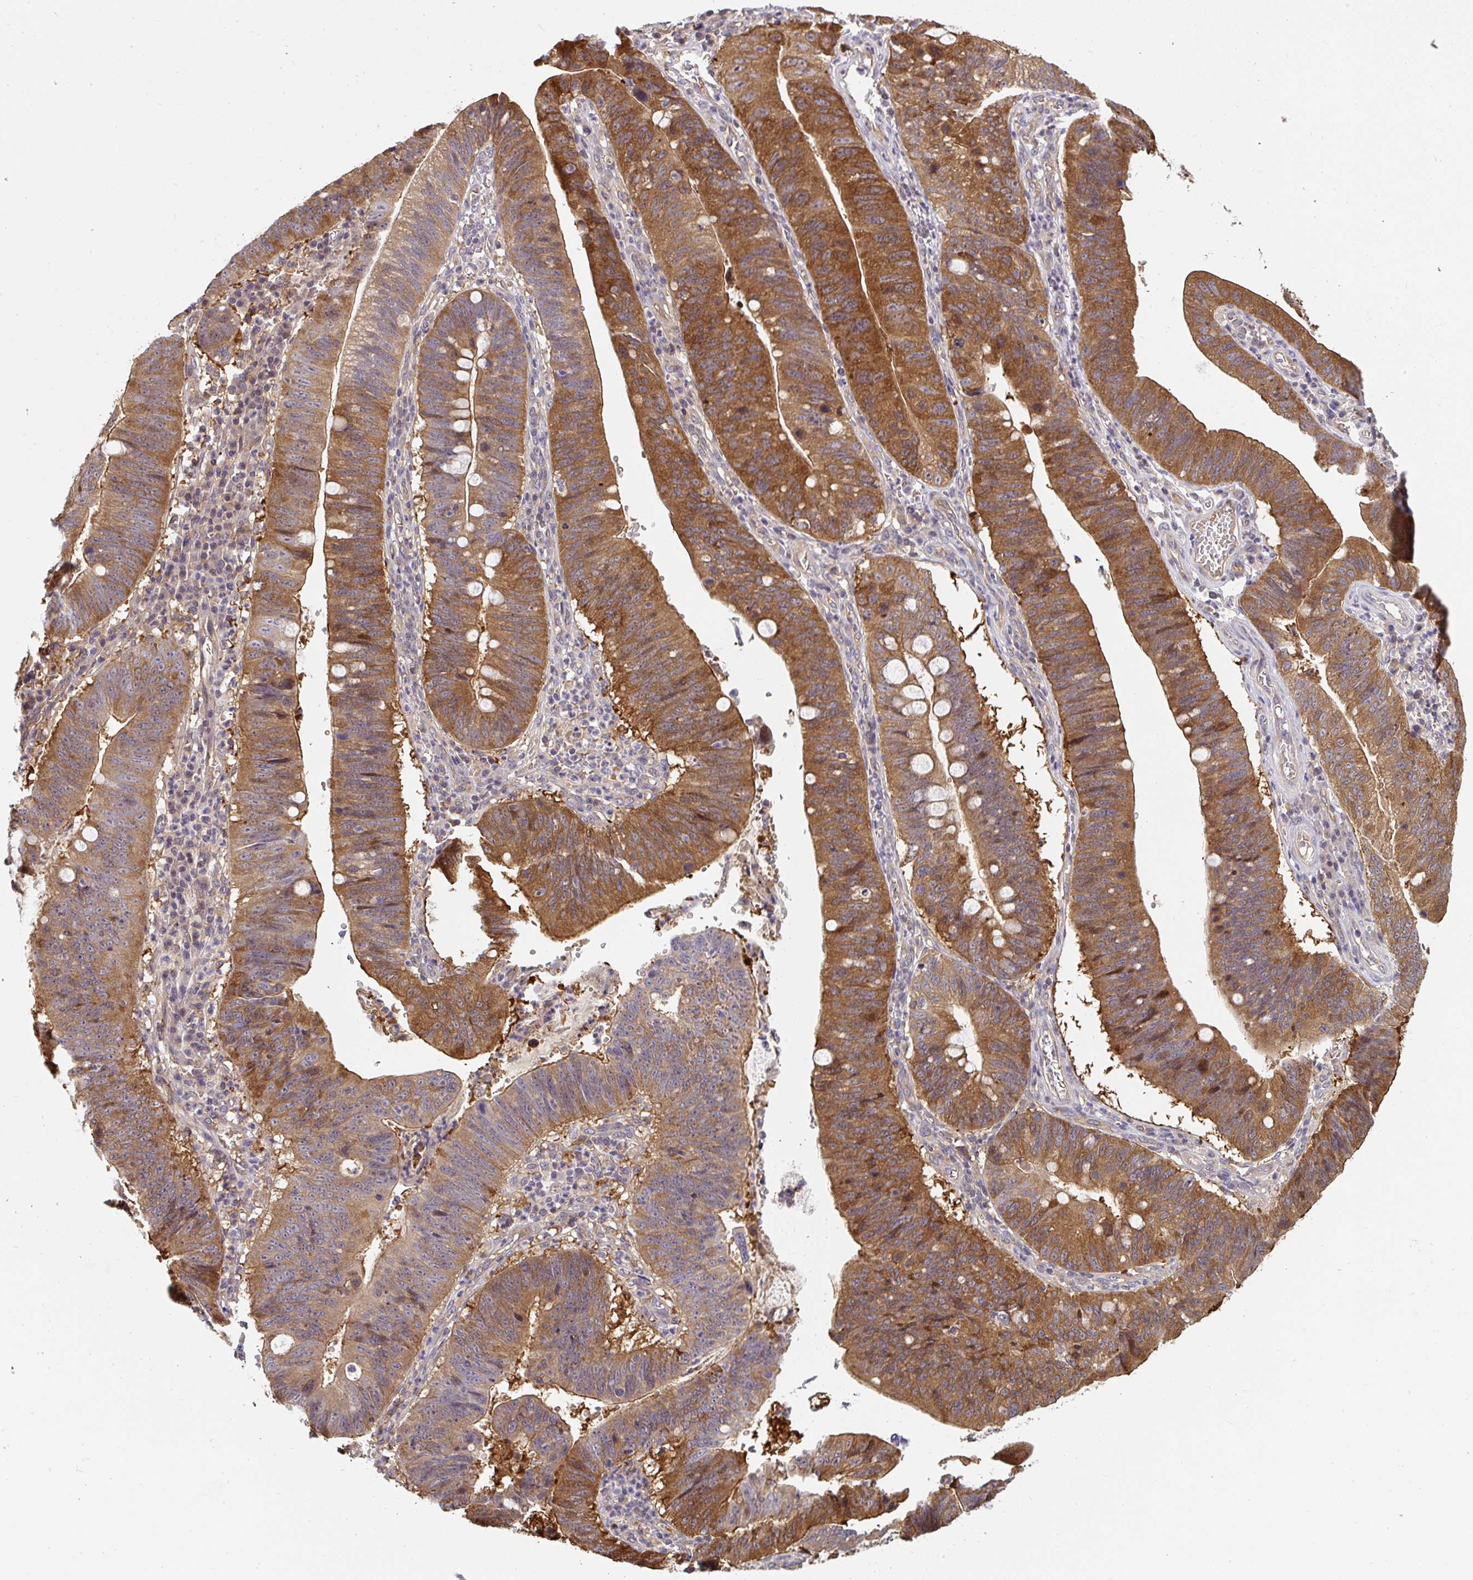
{"staining": {"intensity": "moderate", "quantity": ">75%", "location": "cytoplasmic/membranous"}, "tissue": "stomach cancer", "cell_type": "Tumor cells", "image_type": "cancer", "snomed": [{"axis": "morphology", "description": "Adenocarcinoma, NOS"}, {"axis": "topography", "description": "Stomach"}], "caption": "Protein staining of stomach cancer (adenocarcinoma) tissue displays moderate cytoplasmic/membranous staining in approximately >75% of tumor cells.", "gene": "ST13", "patient": {"sex": "male", "age": 59}}